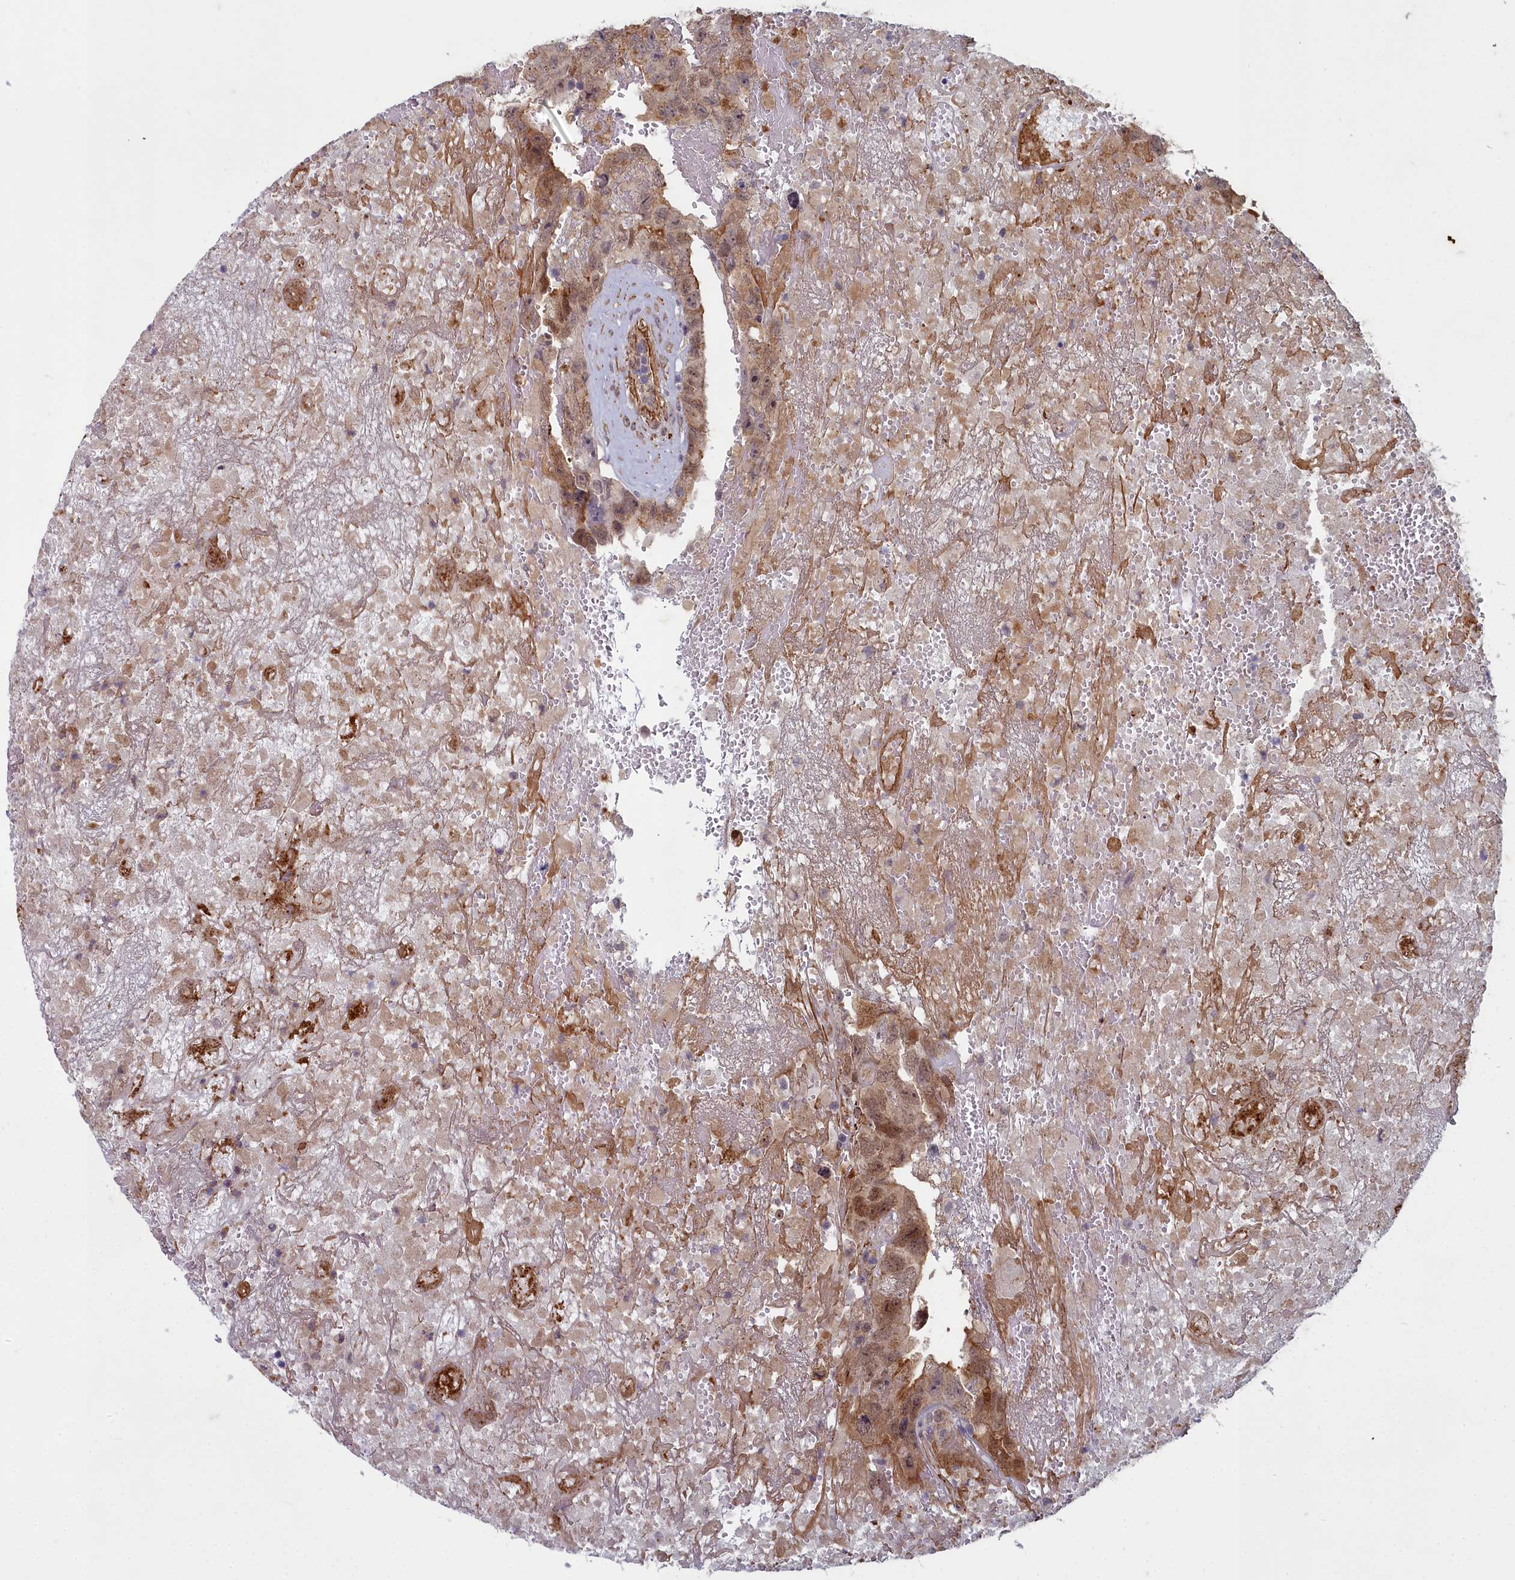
{"staining": {"intensity": "moderate", "quantity": "25%-75%", "location": "cytoplasmic/membranous,nuclear"}, "tissue": "testis cancer", "cell_type": "Tumor cells", "image_type": "cancer", "snomed": [{"axis": "morphology", "description": "Carcinoma, Embryonal, NOS"}, {"axis": "topography", "description": "Testis"}], "caption": "Tumor cells reveal medium levels of moderate cytoplasmic/membranous and nuclear staining in approximately 25%-75% of cells in testis cancer (embryonal carcinoma).", "gene": "ZNF626", "patient": {"sex": "male", "age": 45}}